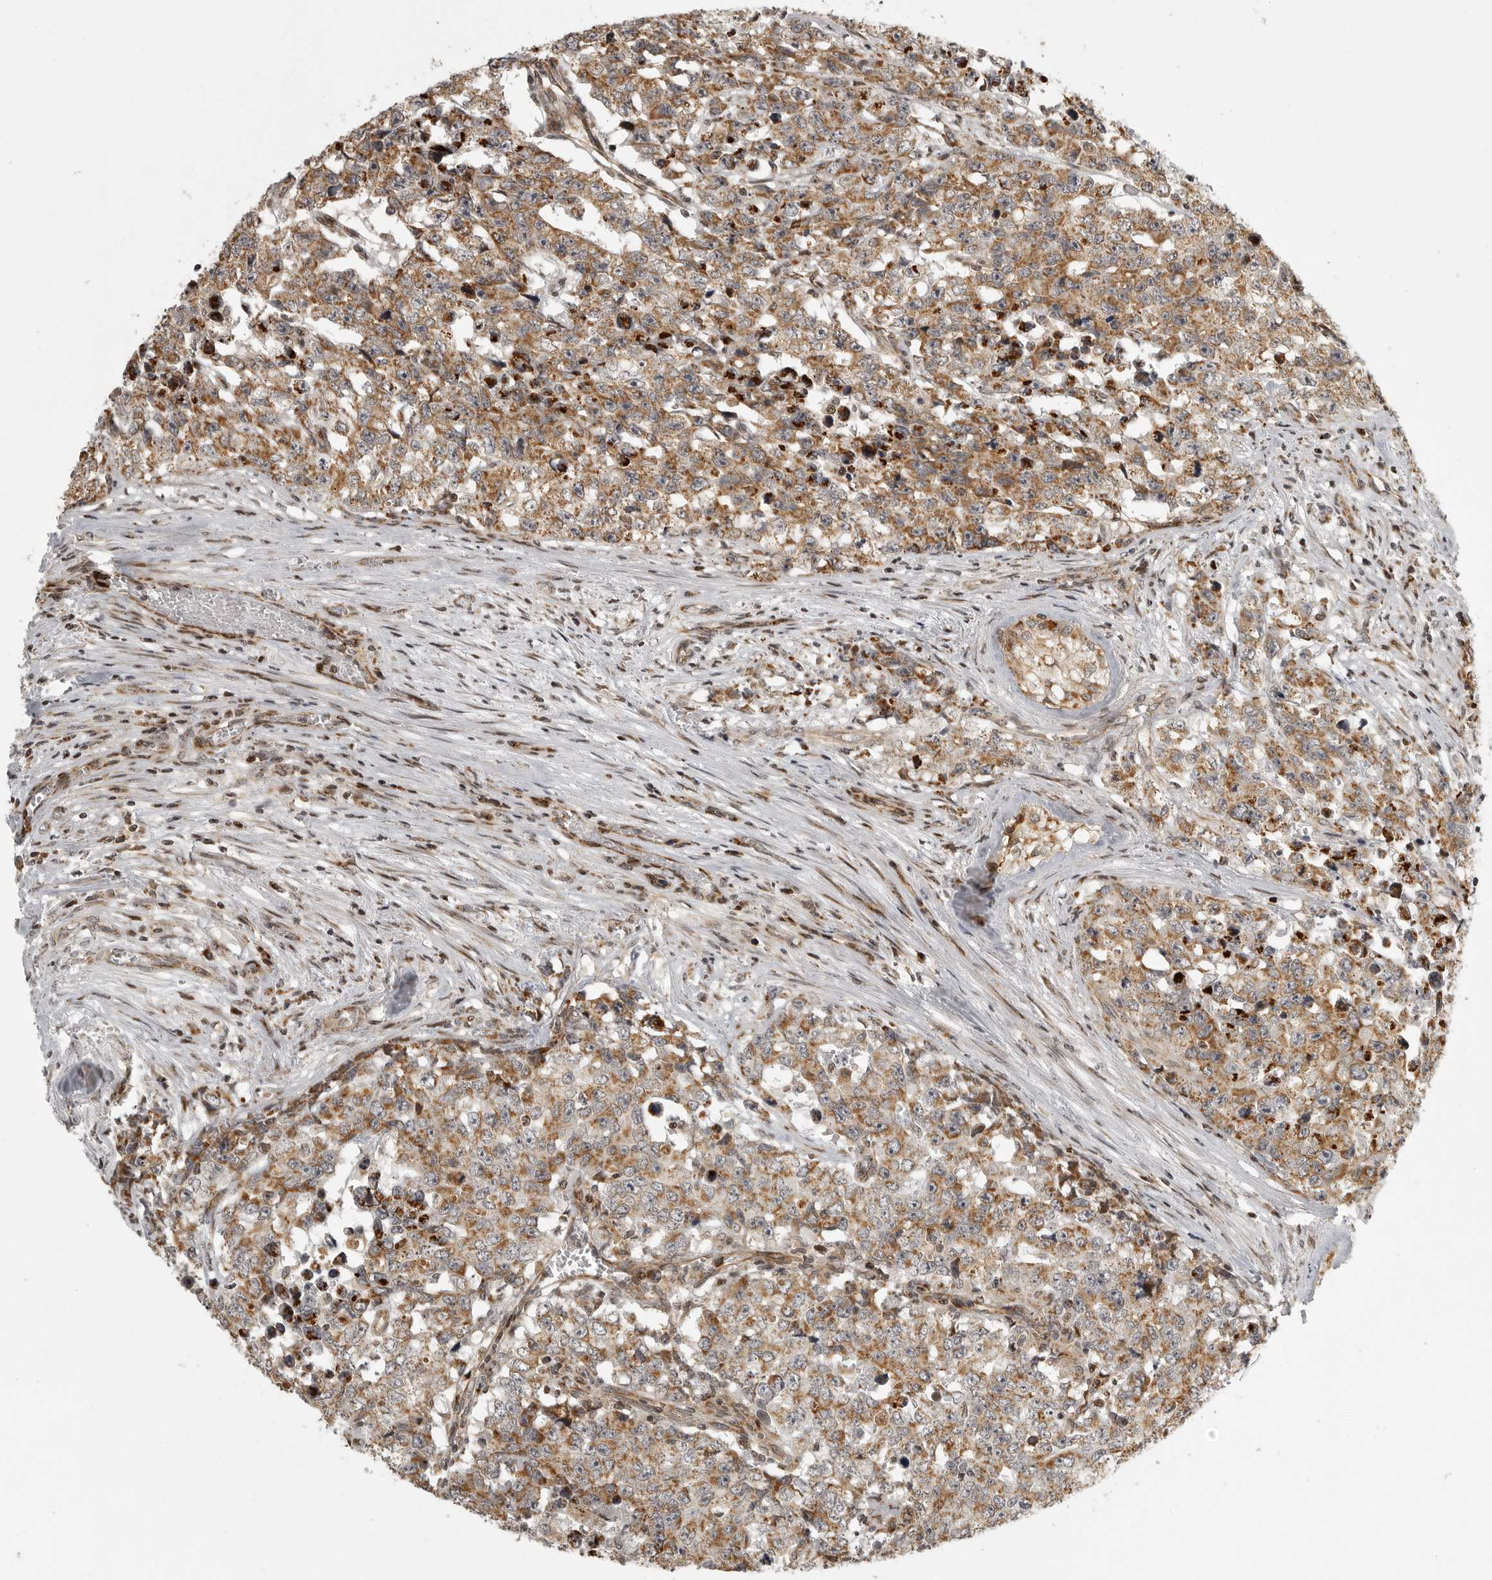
{"staining": {"intensity": "moderate", "quantity": ">75%", "location": "cytoplasmic/membranous"}, "tissue": "testis cancer", "cell_type": "Tumor cells", "image_type": "cancer", "snomed": [{"axis": "morphology", "description": "Carcinoma, Embryonal, NOS"}, {"axis": "topography", "description": "Testis"}], "caption": "Immunohistochemical staining of human testis embryonal carcinoma reveals medium levels of moderate cytoplasmic/membranous protein staining in about >75% of tumor cells. (DAB IHC, brown staining for protein, blue staining for nuclei).", "gene": "NARS2", "patient": {"sex": "male", "age": 28}}